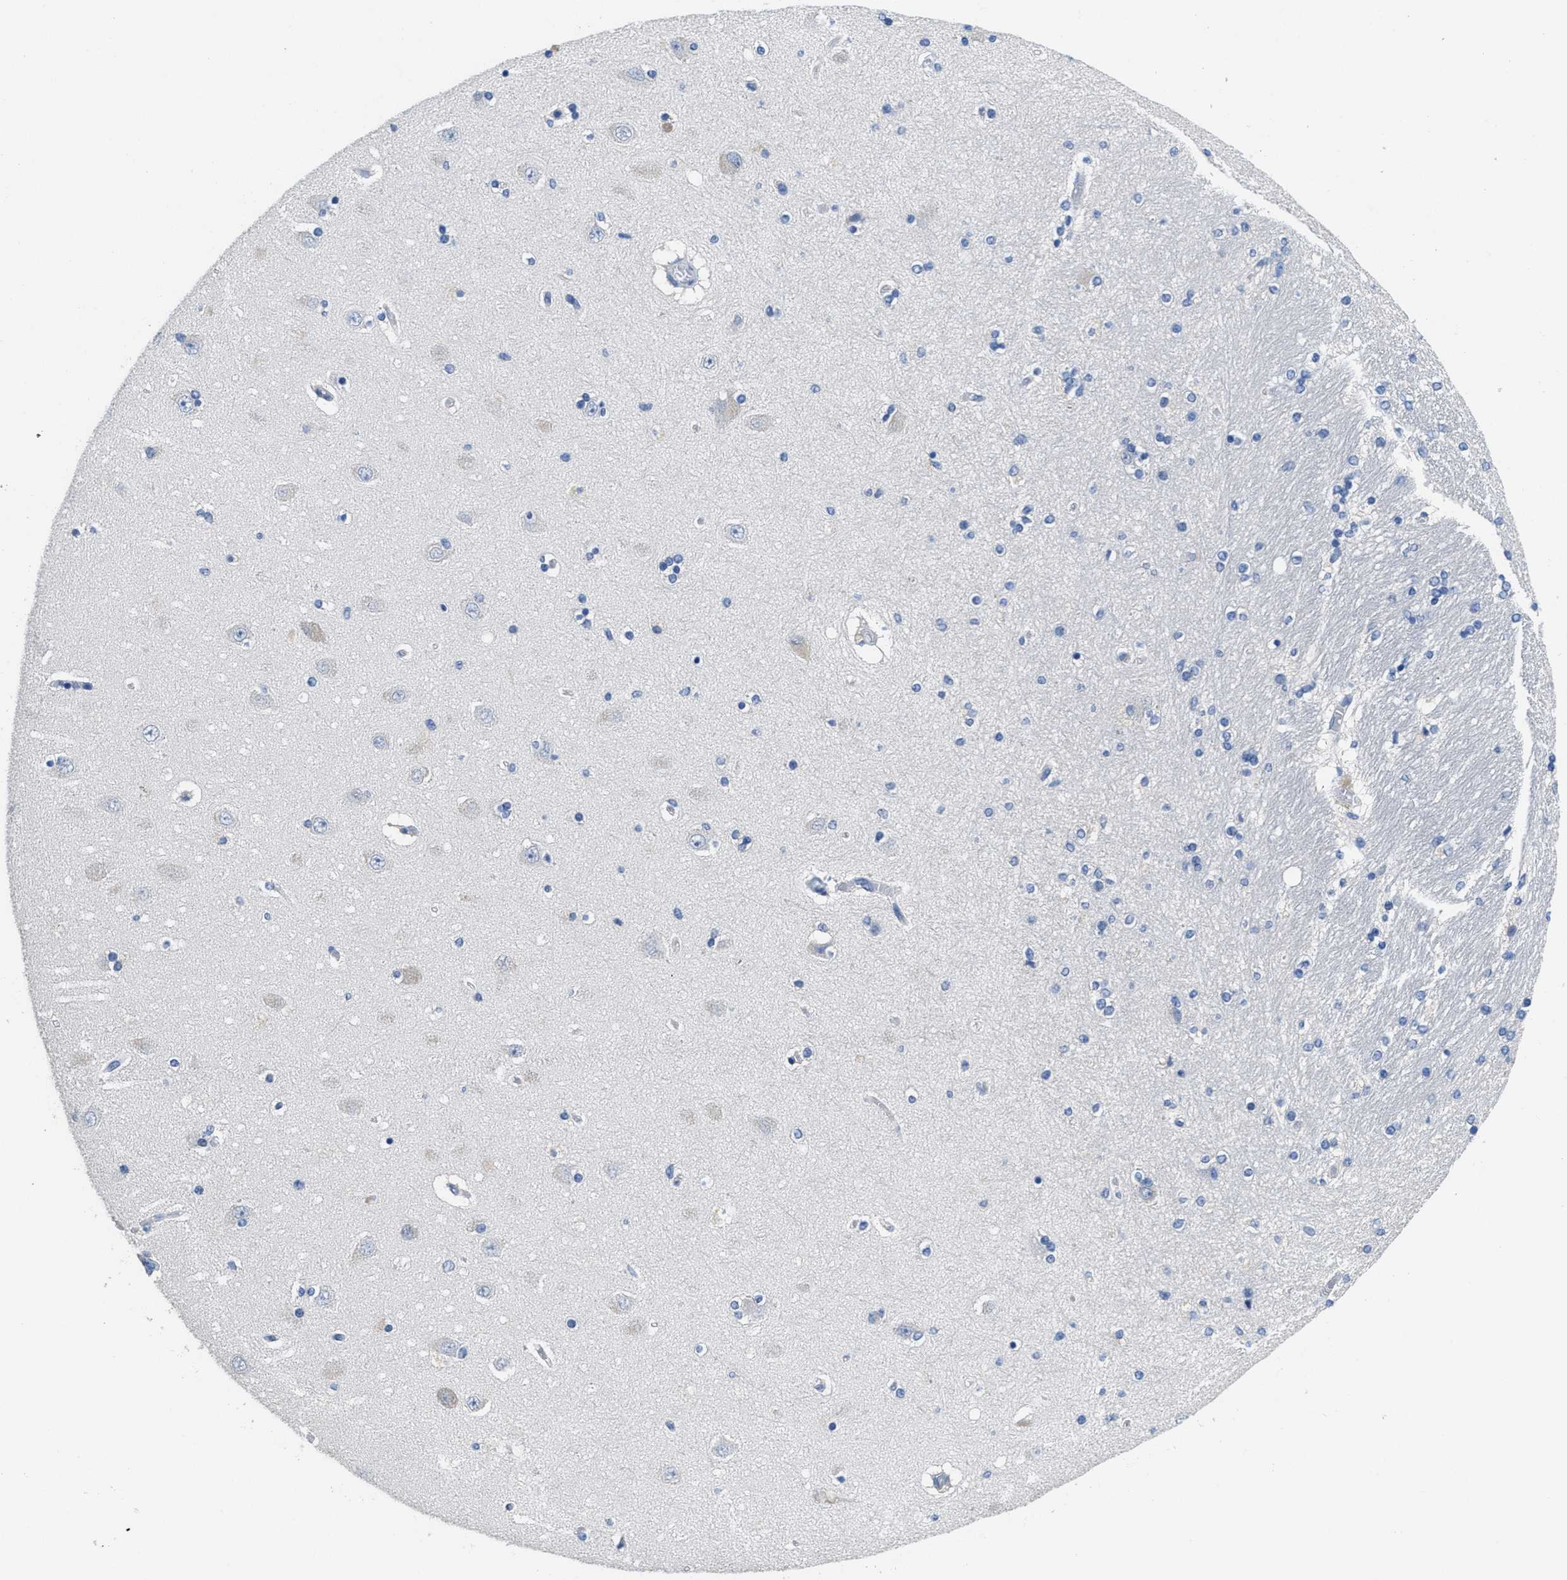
{"staining": {"intensity": "negative", "quantity": "none", "location": "none"}, "tissue": "hippocampus", "cell_type": "Glial cells", "image_type": "normal", "snomed": [{"axis": "morphology", "description": "Normal tissue, NOS"}, {"axis": "topography", "description": "Hippocampus"}], "caption": "Protein analysis of normal hippocampus displays no significant staining in glial cells.", "gene": "CA9", "patient": {"sex": "female", "age": 54}}